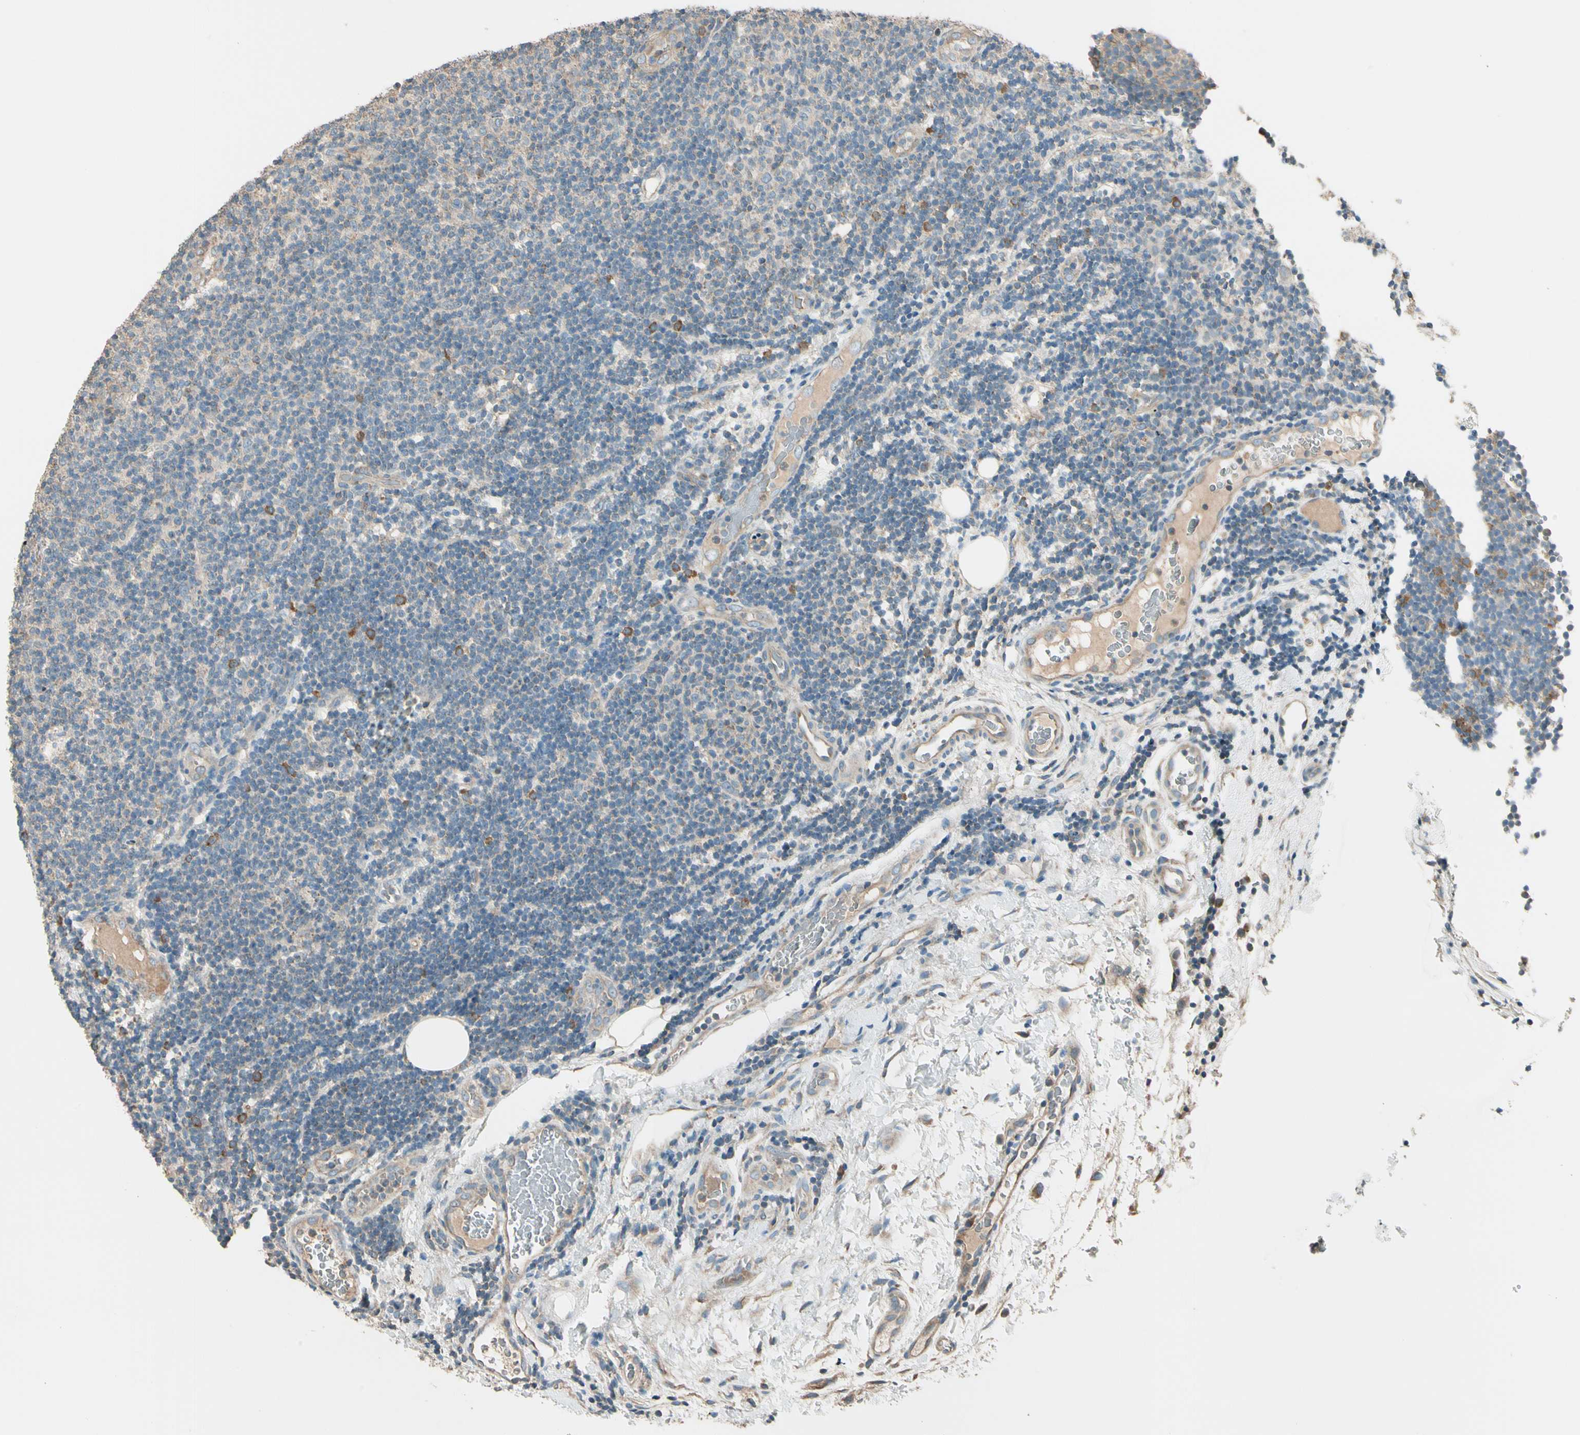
{"staining": {"intensity": "negative", "quantity": "none", "location": "none"}, "tissue": "lymphoma", "cell_type": "Tumor cells", "image_type": "cancer", "snomed": [{"axis": "morphology", "description": "Malignant lymphoma, non-Hodgkin's type, Low grade"}, {"axis": "topography", "description": "Lymph node"}], "caption": "High magnification brightfield microscopy of lymphoma stained with DAB (3,3'-diaminobenzidine) (brown) and counterstained with hematoxylin (blue): tumor cells show no significant staining.", "gene": "TNFRSF21", "patient": {"sex": "male", "age": 83}}